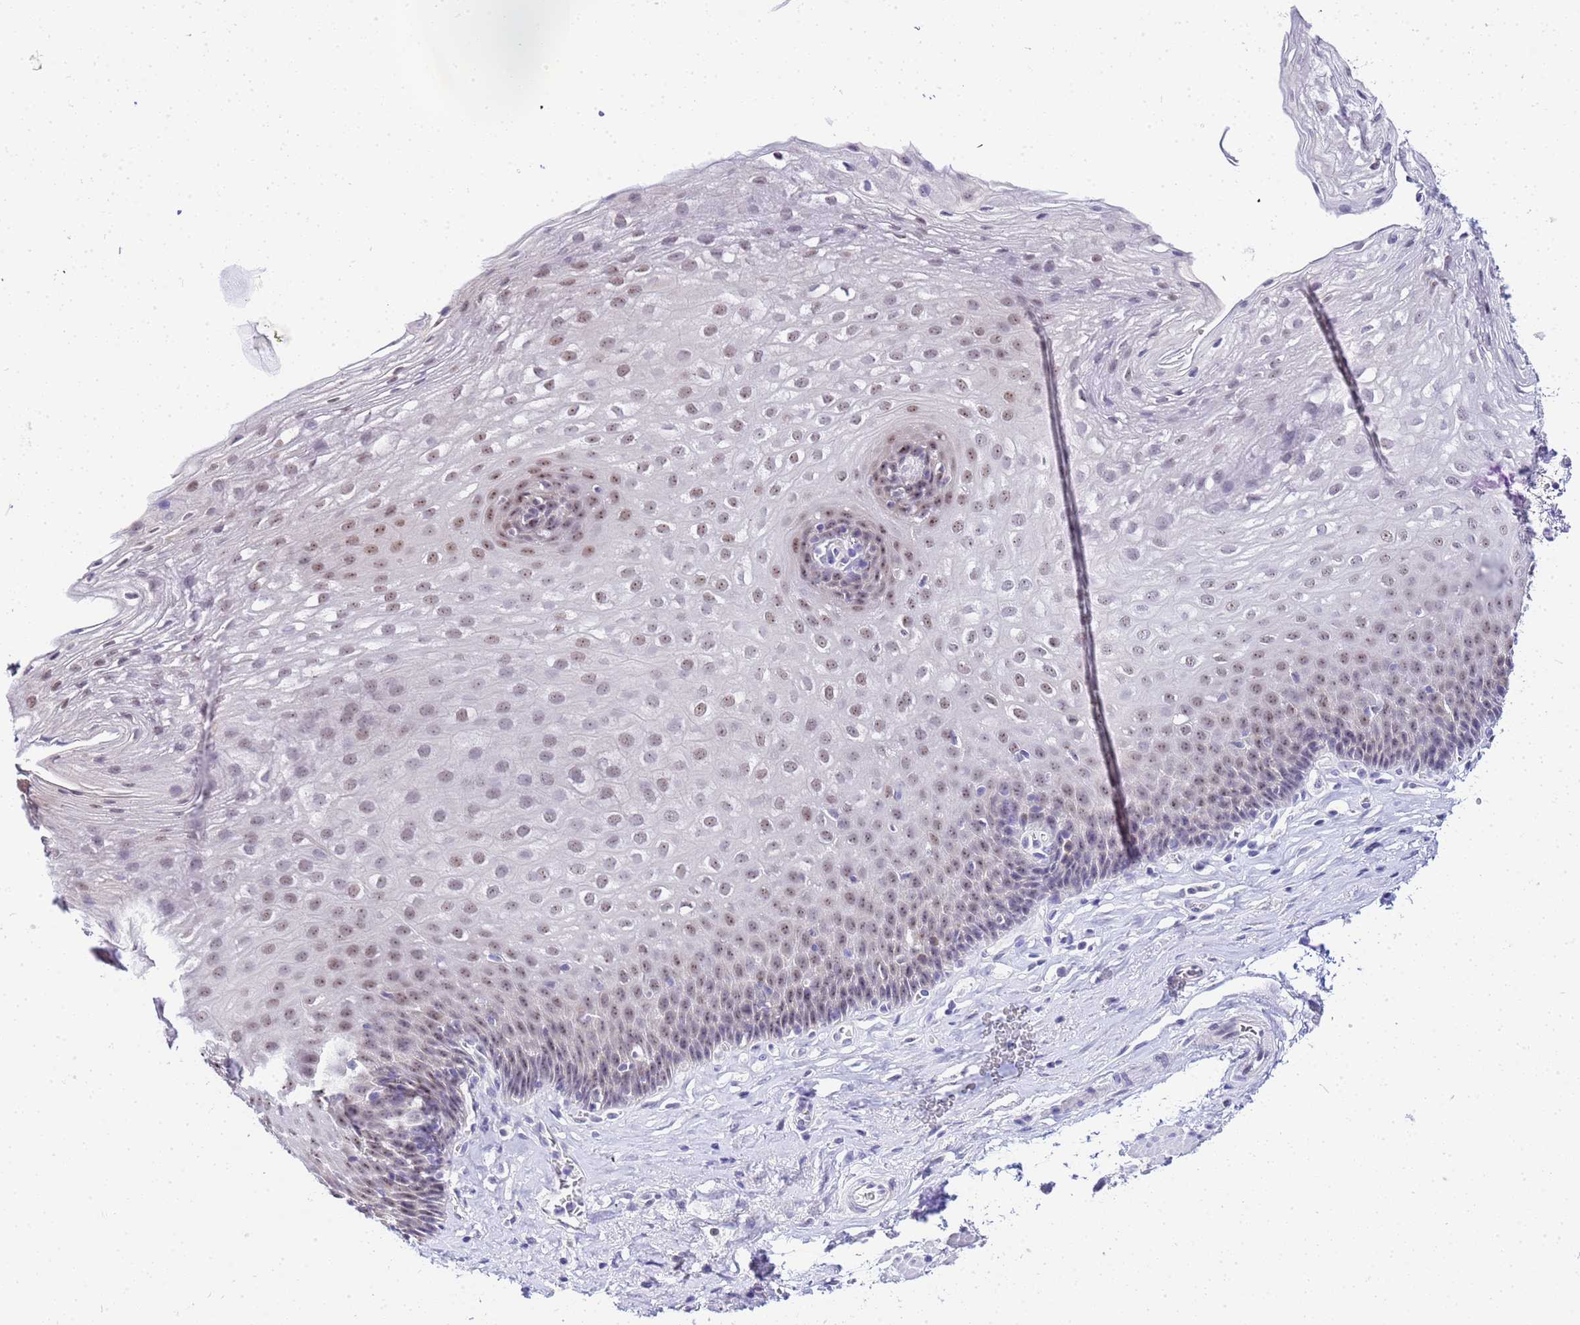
{"staining": {"intensity": "weak", "quantity": "25%-75%", "location": "nuclear"}, "tissue": "esophagus", "cell_type": "Squamous epithelial cells", "image_type": "normal", "snomed": [{"axis": "morphology", "description": "Normal tissue, NOS"}, {"axis": "topography", "description": "Esophagus"}], "caption": "Normal esophagus shows weak nuclear expression in approximately 25%-75% of squamous epithelial cells (DAB (3,3'-diaminobenzidine) IHC with brightfield microscopy, high magnification)..", "gene": "ACTL6B", "patient": {"sex": "female", "age": 66}}